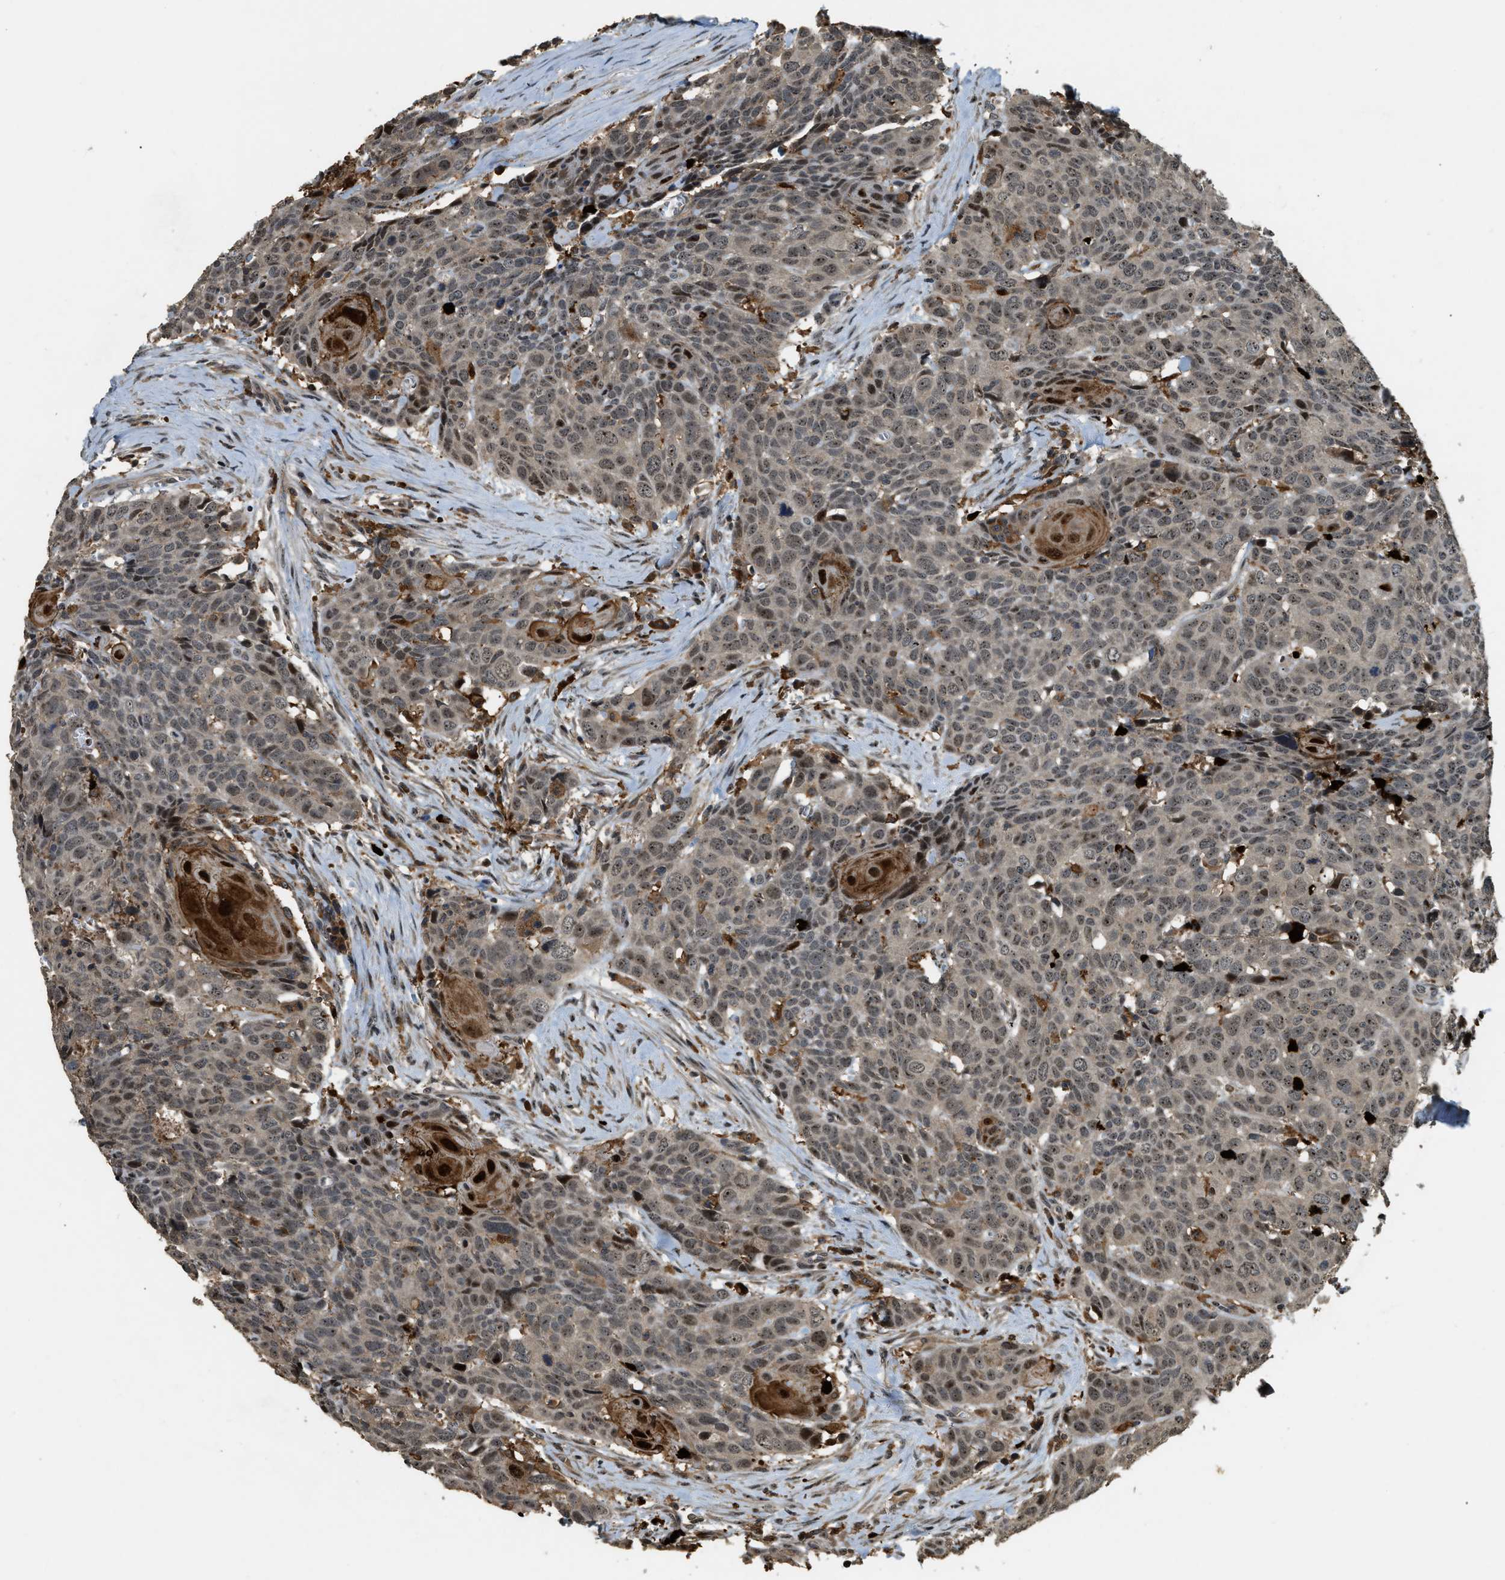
{"staining": {"intensity": "weak", "quantity": ">75%", "location": "nuclear"}, "tissue": "head and neck cancer", "cell_type": "Tumor cells", "image_type": "cancer", "snomed": [{"axis": "morphology", "description": "Squamous cell carcinoma, NOS"}, {"axis": "topography", "description": "Head-Neck"}], "caption": "Protein staining shows weak nuclear positivity in approximately >75% of tumor cells in squamous cell carcinoma (head and neck).", "gene": "RNF141", "patient": {"sex": "male", "age": 66}}